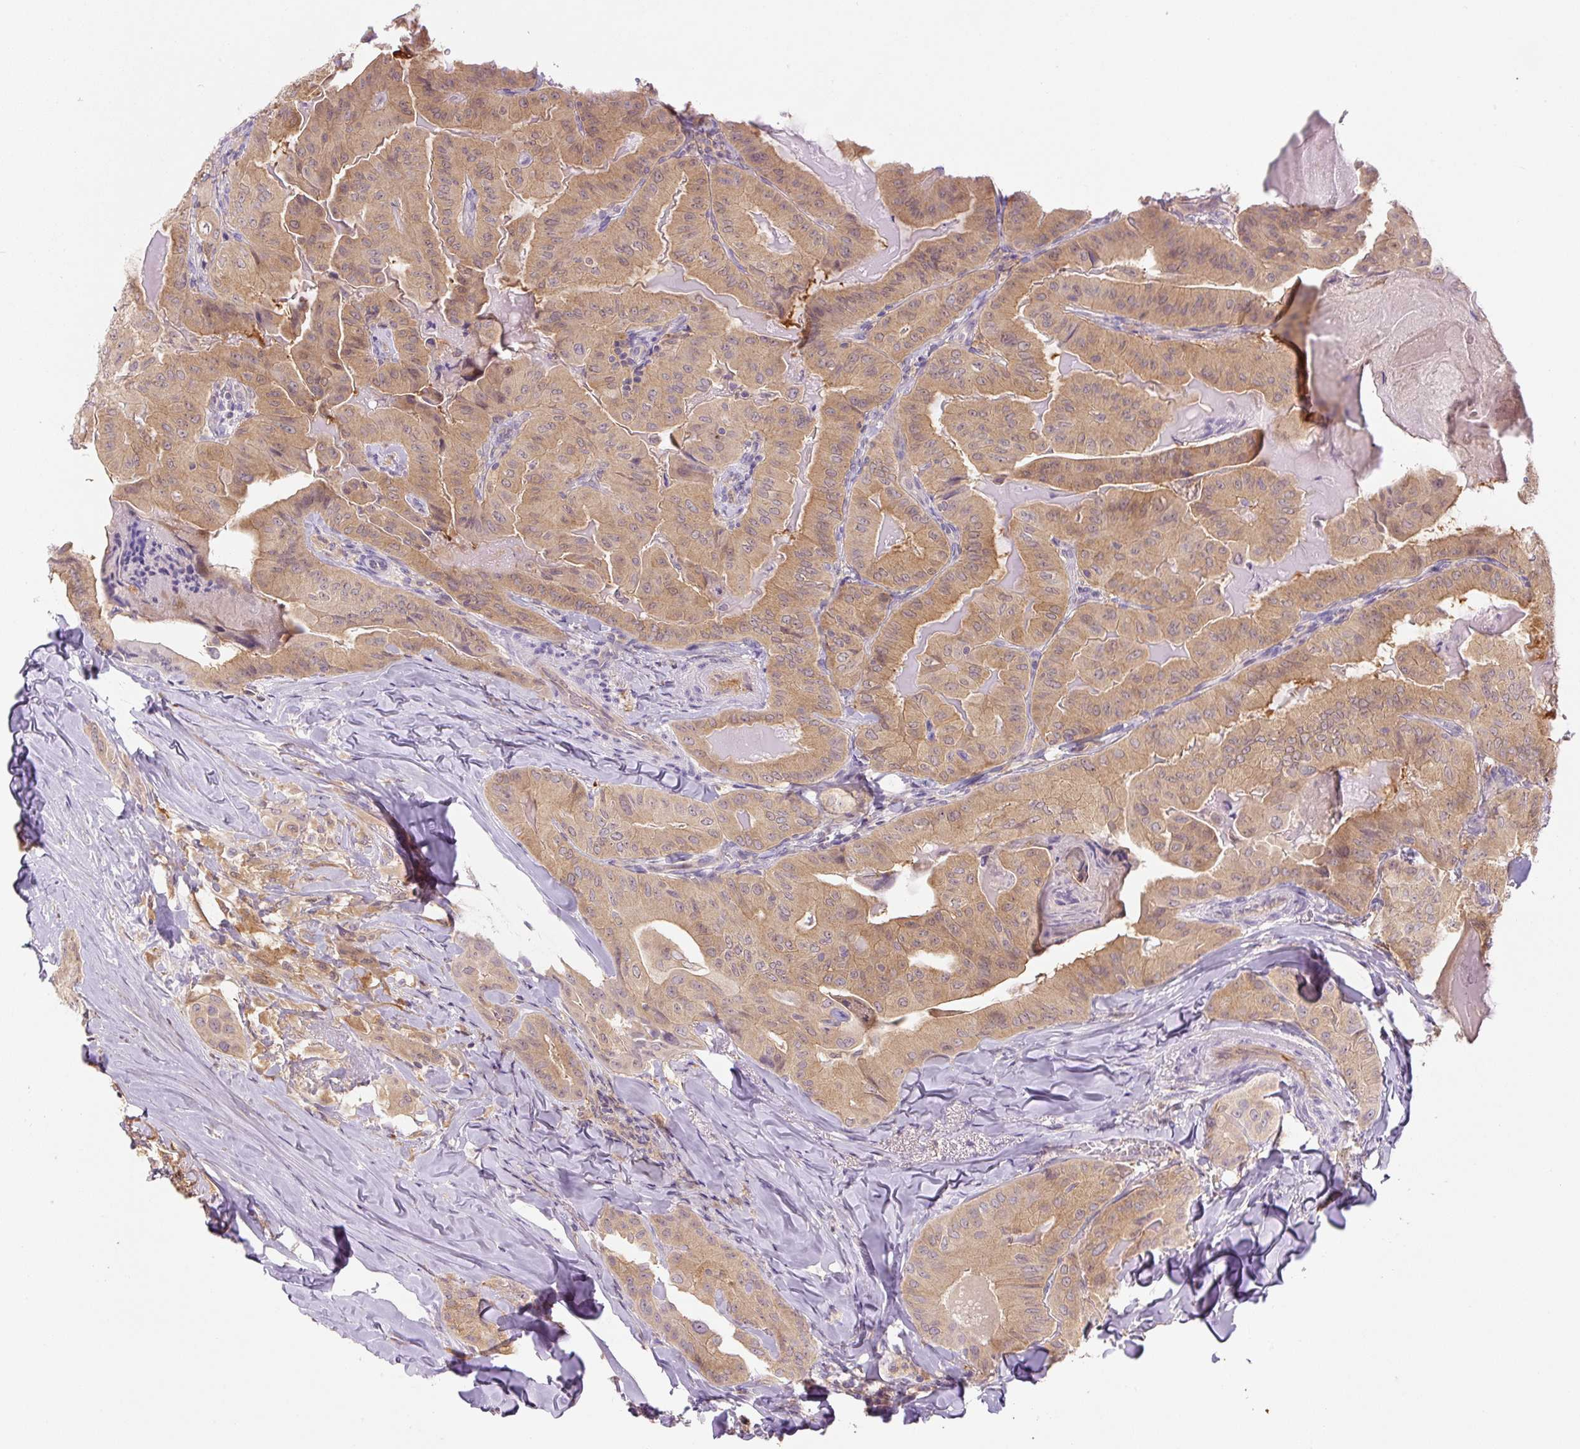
{"staining": {"intensity": "moderate", "quantity": ">75%", "location": "cytoplasmic/membranous"}, "tissue": "thyroid cancer", "cell_type": "Tumor cells", "image_type": "cancer", "snomed": [{"axis": "morphology", "description": "Papillary adenocarcinoma, NOS"}, {"axis": "topography", "description": "Thyroid gland"}], "caption": "Thyroid cancer stained with DAB immunohistochemistry (IHC) demonstrates medium levels of moderate cytoplasmic/membranous staining in about >75% of tumor cells.", "gene": "SPSB2", "patient": {"sex": "female", "age": 68}}